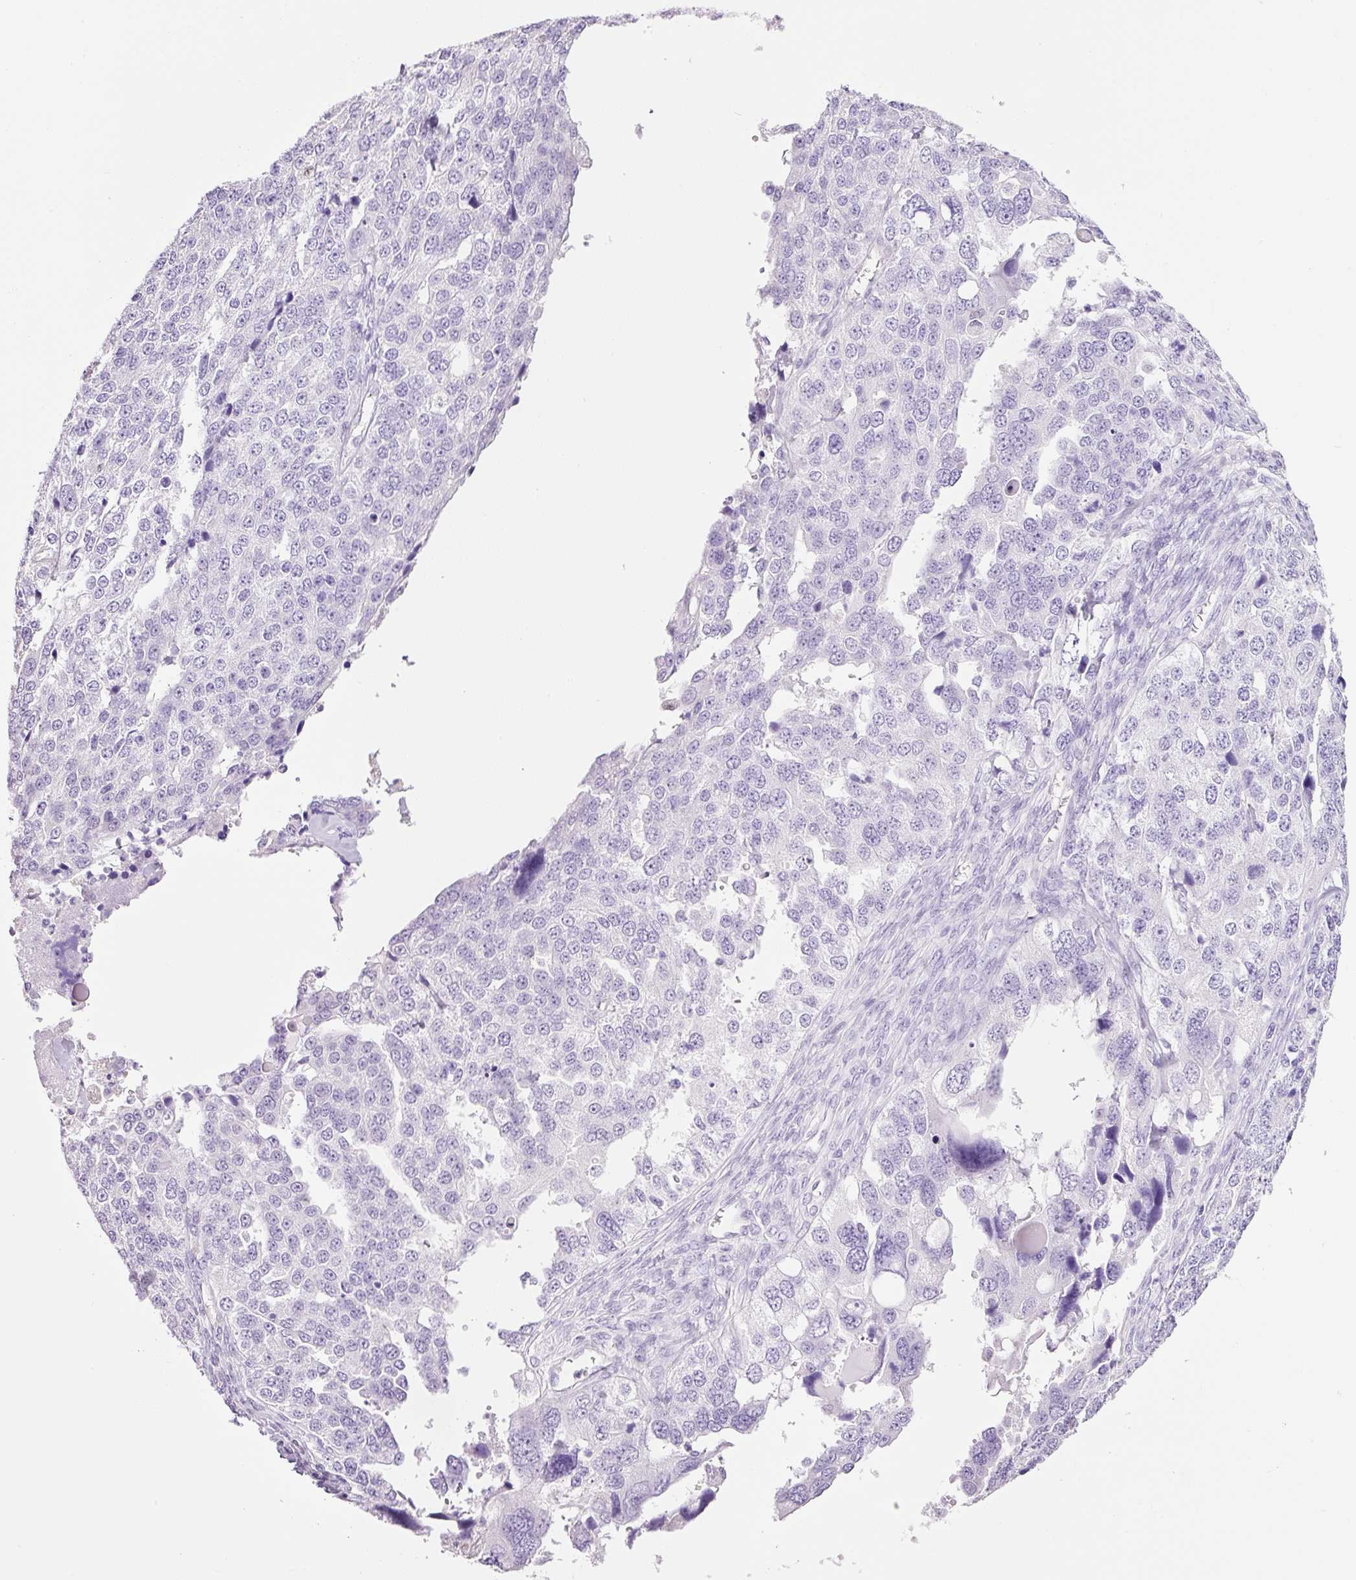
{"staining": {"intensity": "negative", "quantity": "none", "location": "none"}, "tissue": "ovarian cancer", "cell_type": "Tumor cells", "image_type": "cancer", "snomed": [{"axis": "morphology", "description": "Cystadenocarcinoma, serous, NOS"}, {"axis": "topography", "description": "Ovary"}], "caption": "The IHC histopathology image has no significant expression in tumor cells of ovarian serous cystadenocarcinoma tissue. (DAB (3,3'-diaminobenzidine) IHC with hematoxylin counter stain).", "gene": "ADSS1", "patient": {"sex": "female", "age": 76}}